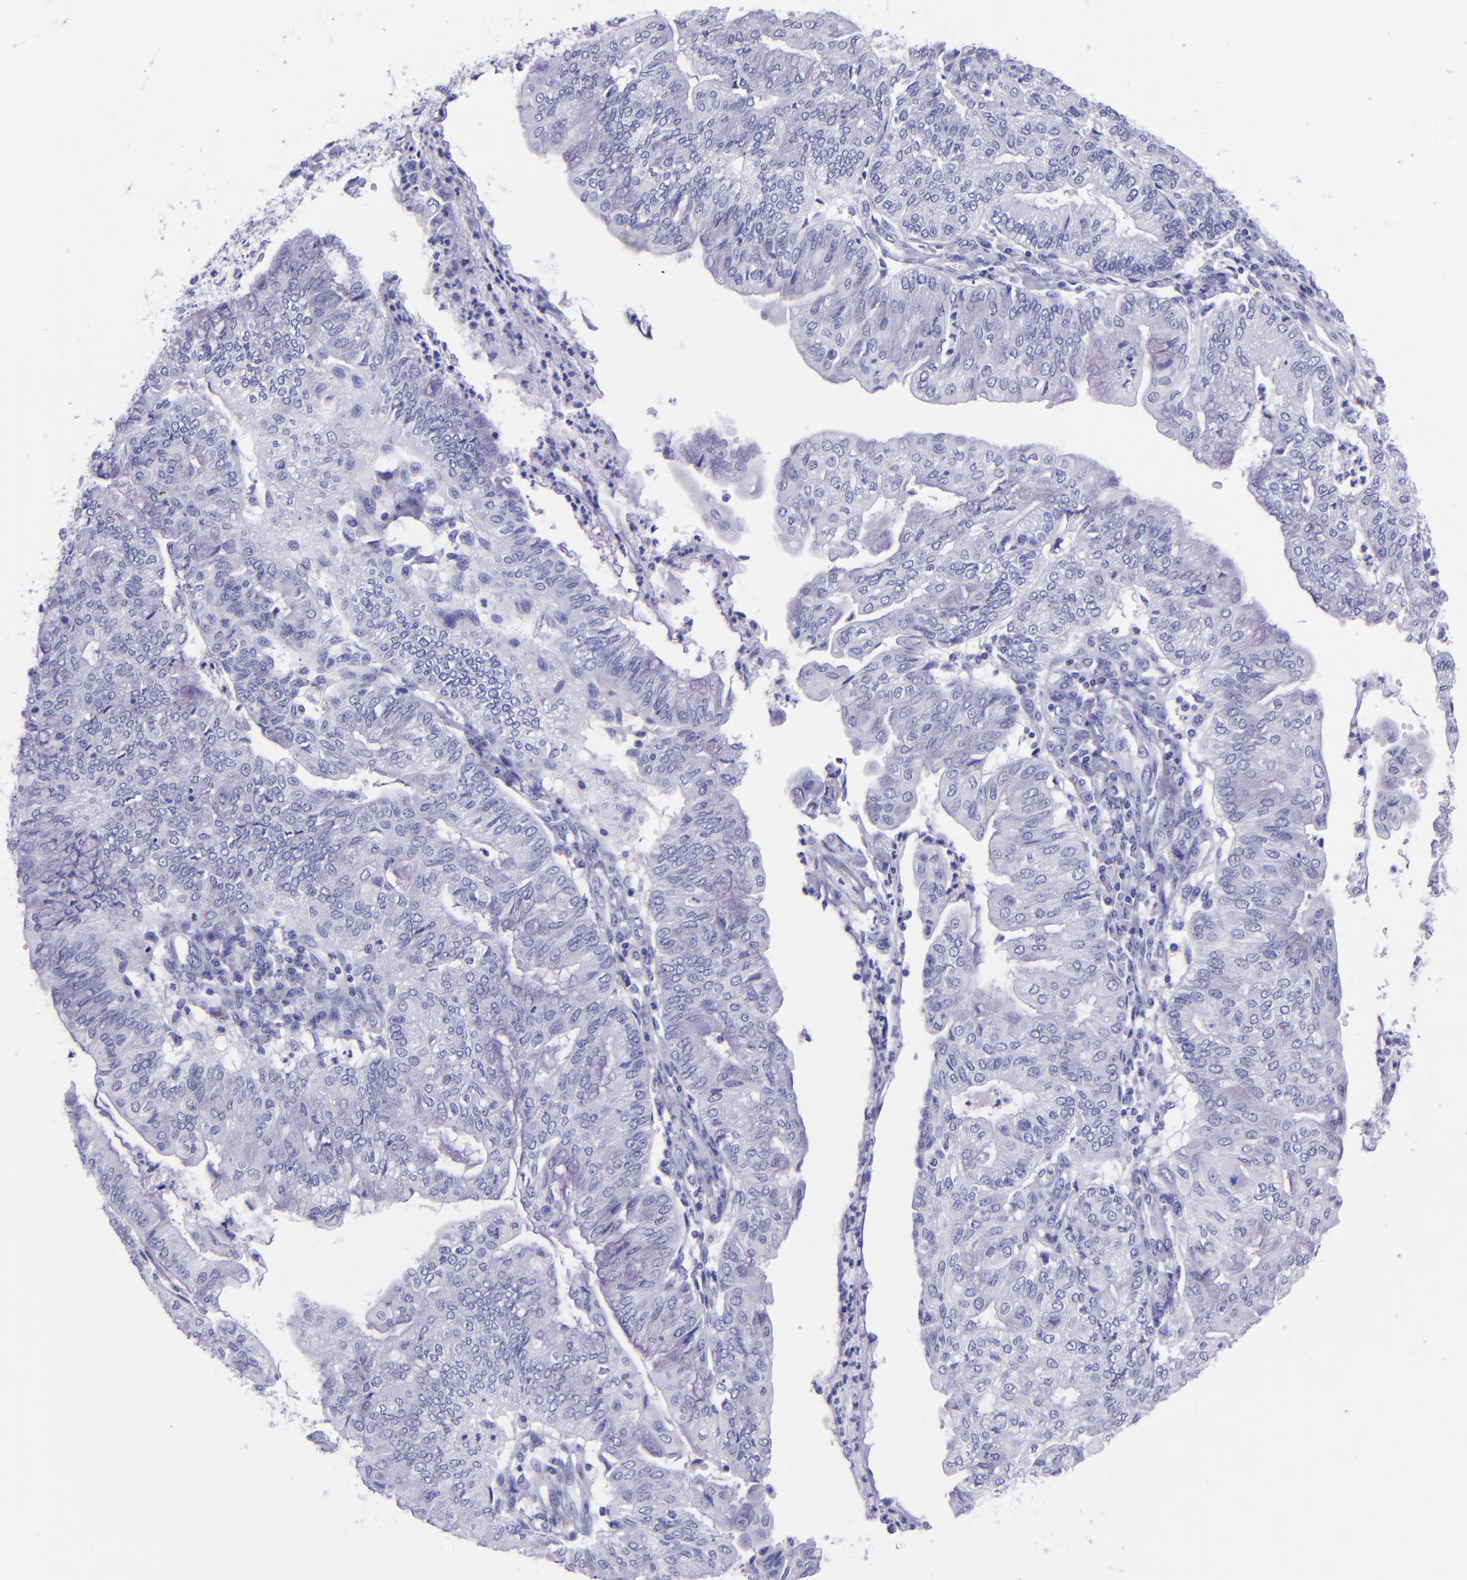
{"staining": {"intensity": "negative", "quantity": "none", "location": "none"}, "tissue": "endometrial cancer", "cell_type": "Tumor cells", "image_type": "cancer", "snomed": [{"axis": "morphology", "description": "Adenocarcinoma, NOS"}, {"axis": "topography", "description": "Endometrium"}], "caption": "Photomicrograph shows no protein staining in tumor cells of endometrial cancer tissue.", "gene": "MBP", "patient": {"sex": "female", "age": 59}}